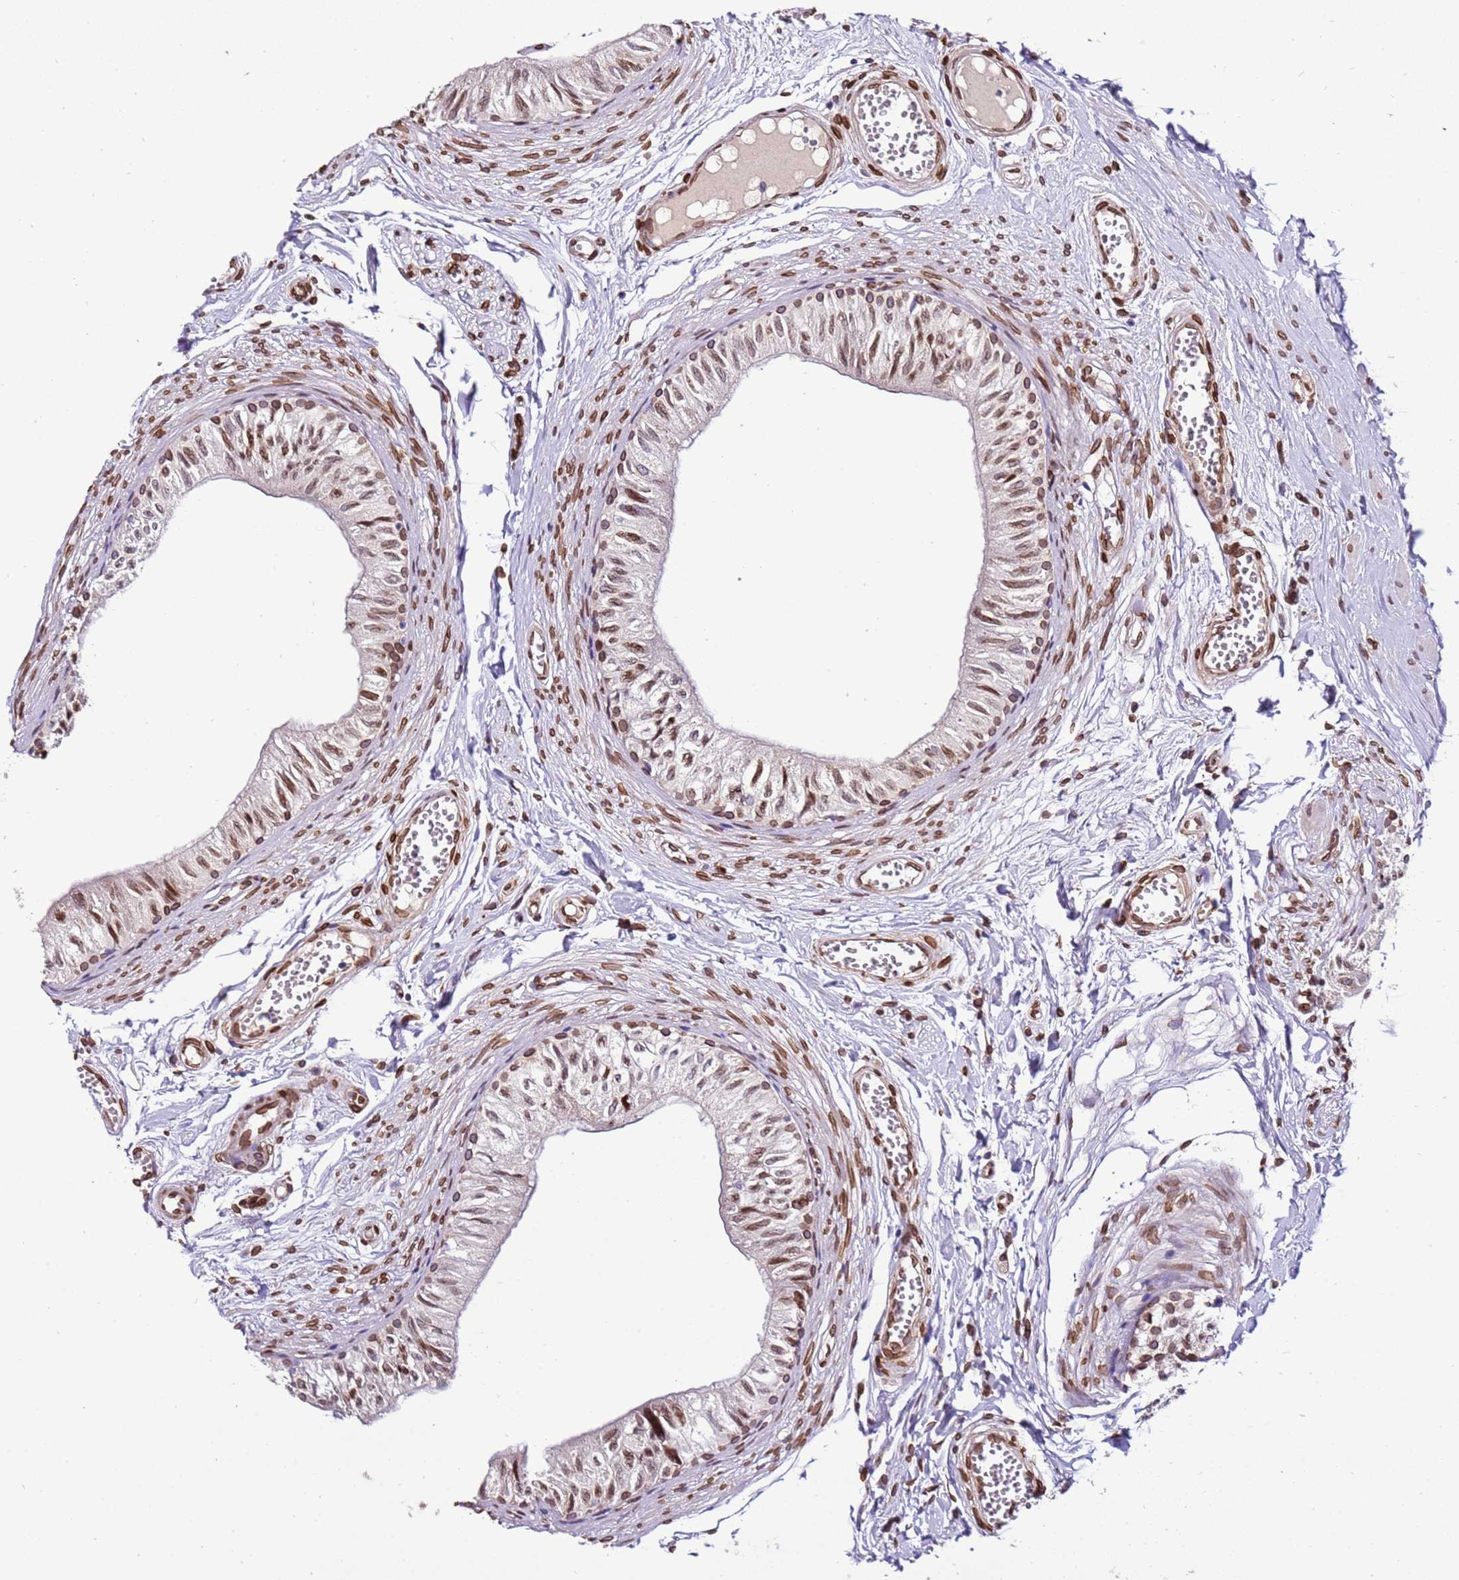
{"staining": {"intensity": "moderate", "quantity": ">75%", "location": "cytoplasmic/membranous,nuclear"}, "tissue": "epididymis", "cell_type": "Glandular cells", "image_type": "normal", "snomed": [{"axis": "morphology", "description": "Normal tissue, NOS"}, {"axis": "topography", "description": "Epididymis"}], "caption": "IHC image of unremarkable epididymis: epididymis stained using IHC displays medium levels of moderate protein expression localized specifically in the cytoplasmic/membranous,nuclear of glandular cells, appearing as a cytoplasmic/membranous,nuclear brown color.", "gene": "TMEM47", "patient": {"sex": "male", "age": 37}}